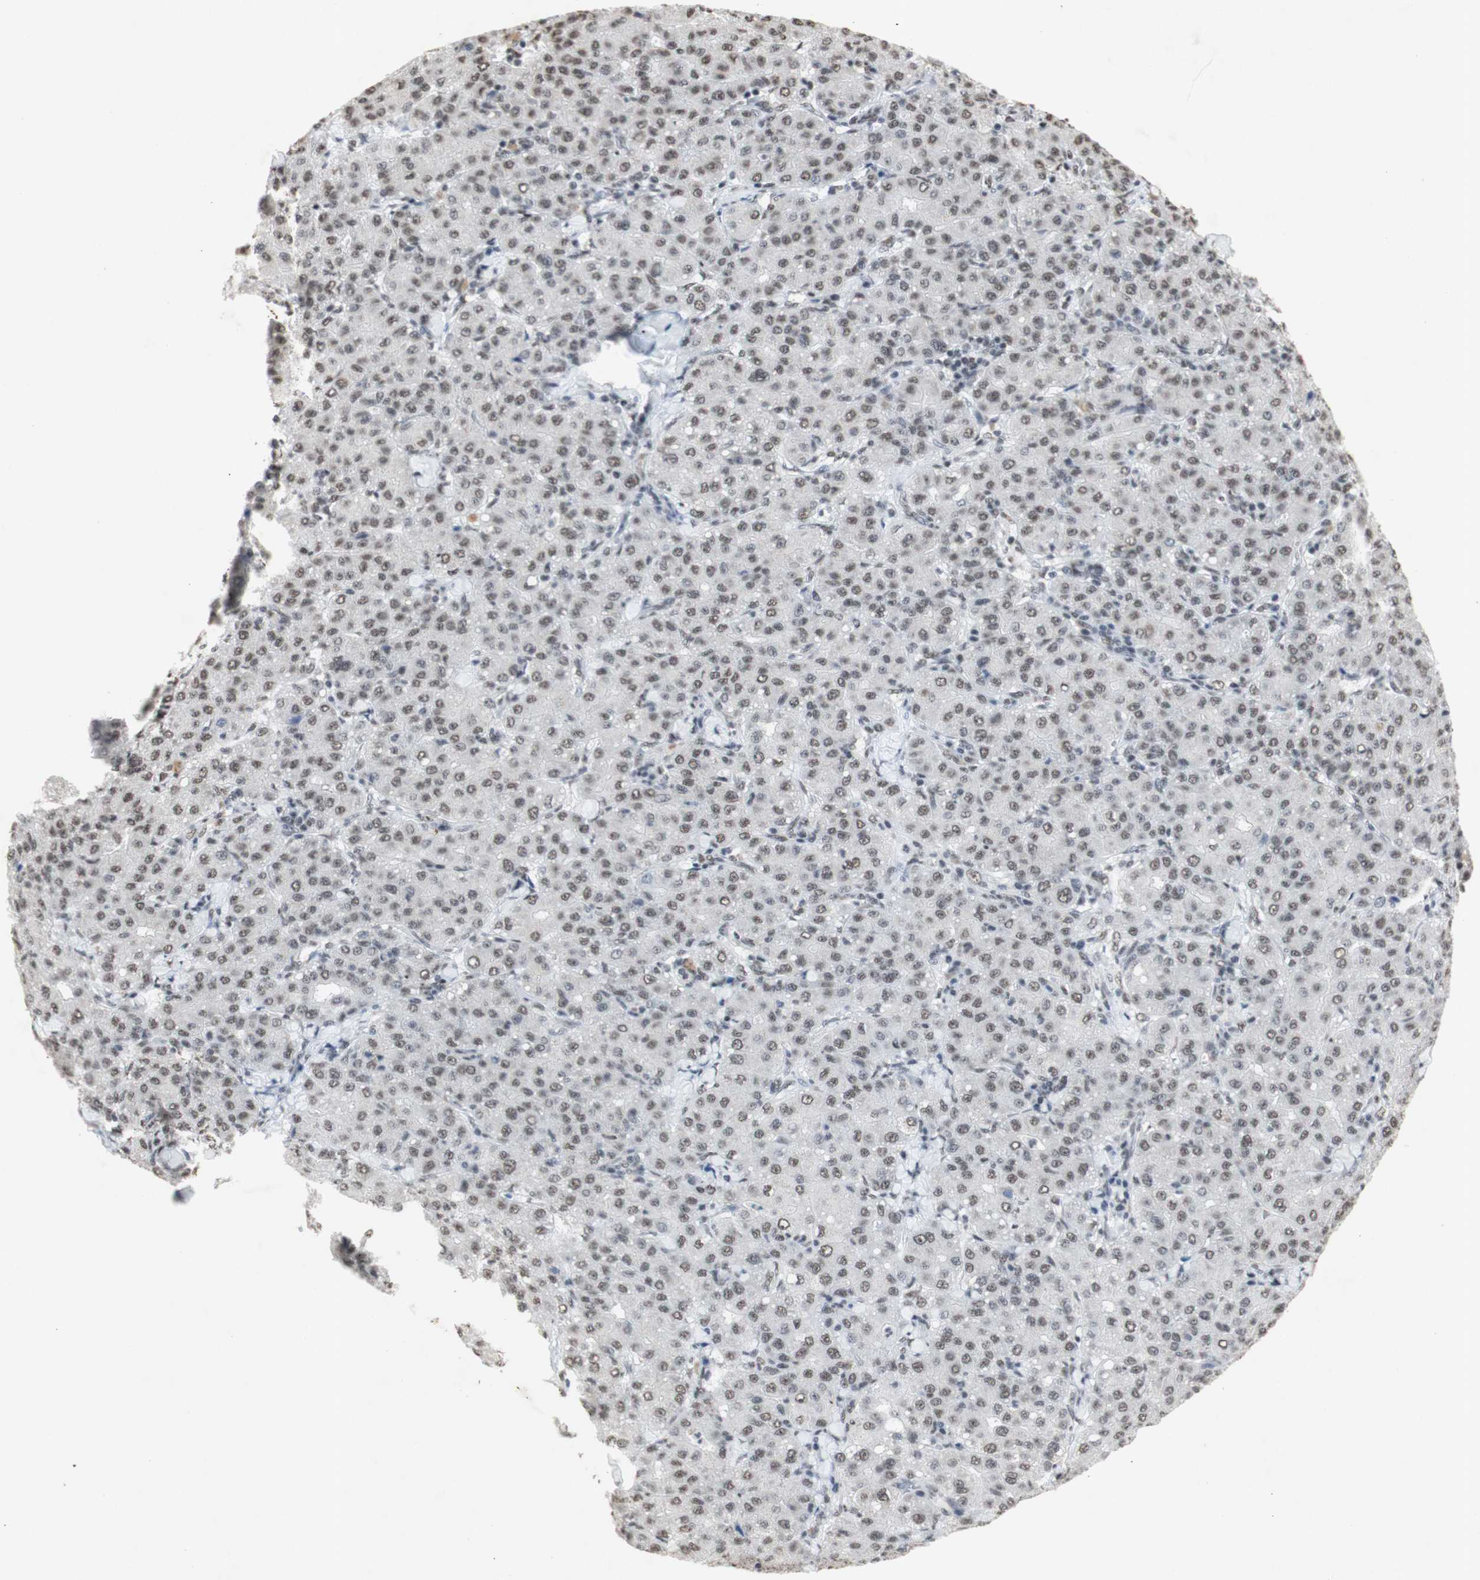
{"staining": {"intensity": "weak", "quantity": ">75%", "location": "nuclear"}, "tissue": "liver cancer", "cell_type": "Tumor cells", "image_type": "cancer", "snomed": [{"axis": "morphology", "description": "Carcinoma, Hepatocellular, NOS"}, {"axis": "topography", "description": "Liver"}], "caption": "Immunohistochemical staining of human liver hepatocellular carcinoma demonstrates low levels of weak nuclear protein expression in approximately >75% of tumor cells. Immunohistochemistry (ihc) stains the protein in brown and the nuclei are stained blue.", "gene": "SNRPB", "patient": {"sex": "male", "age": 65}}